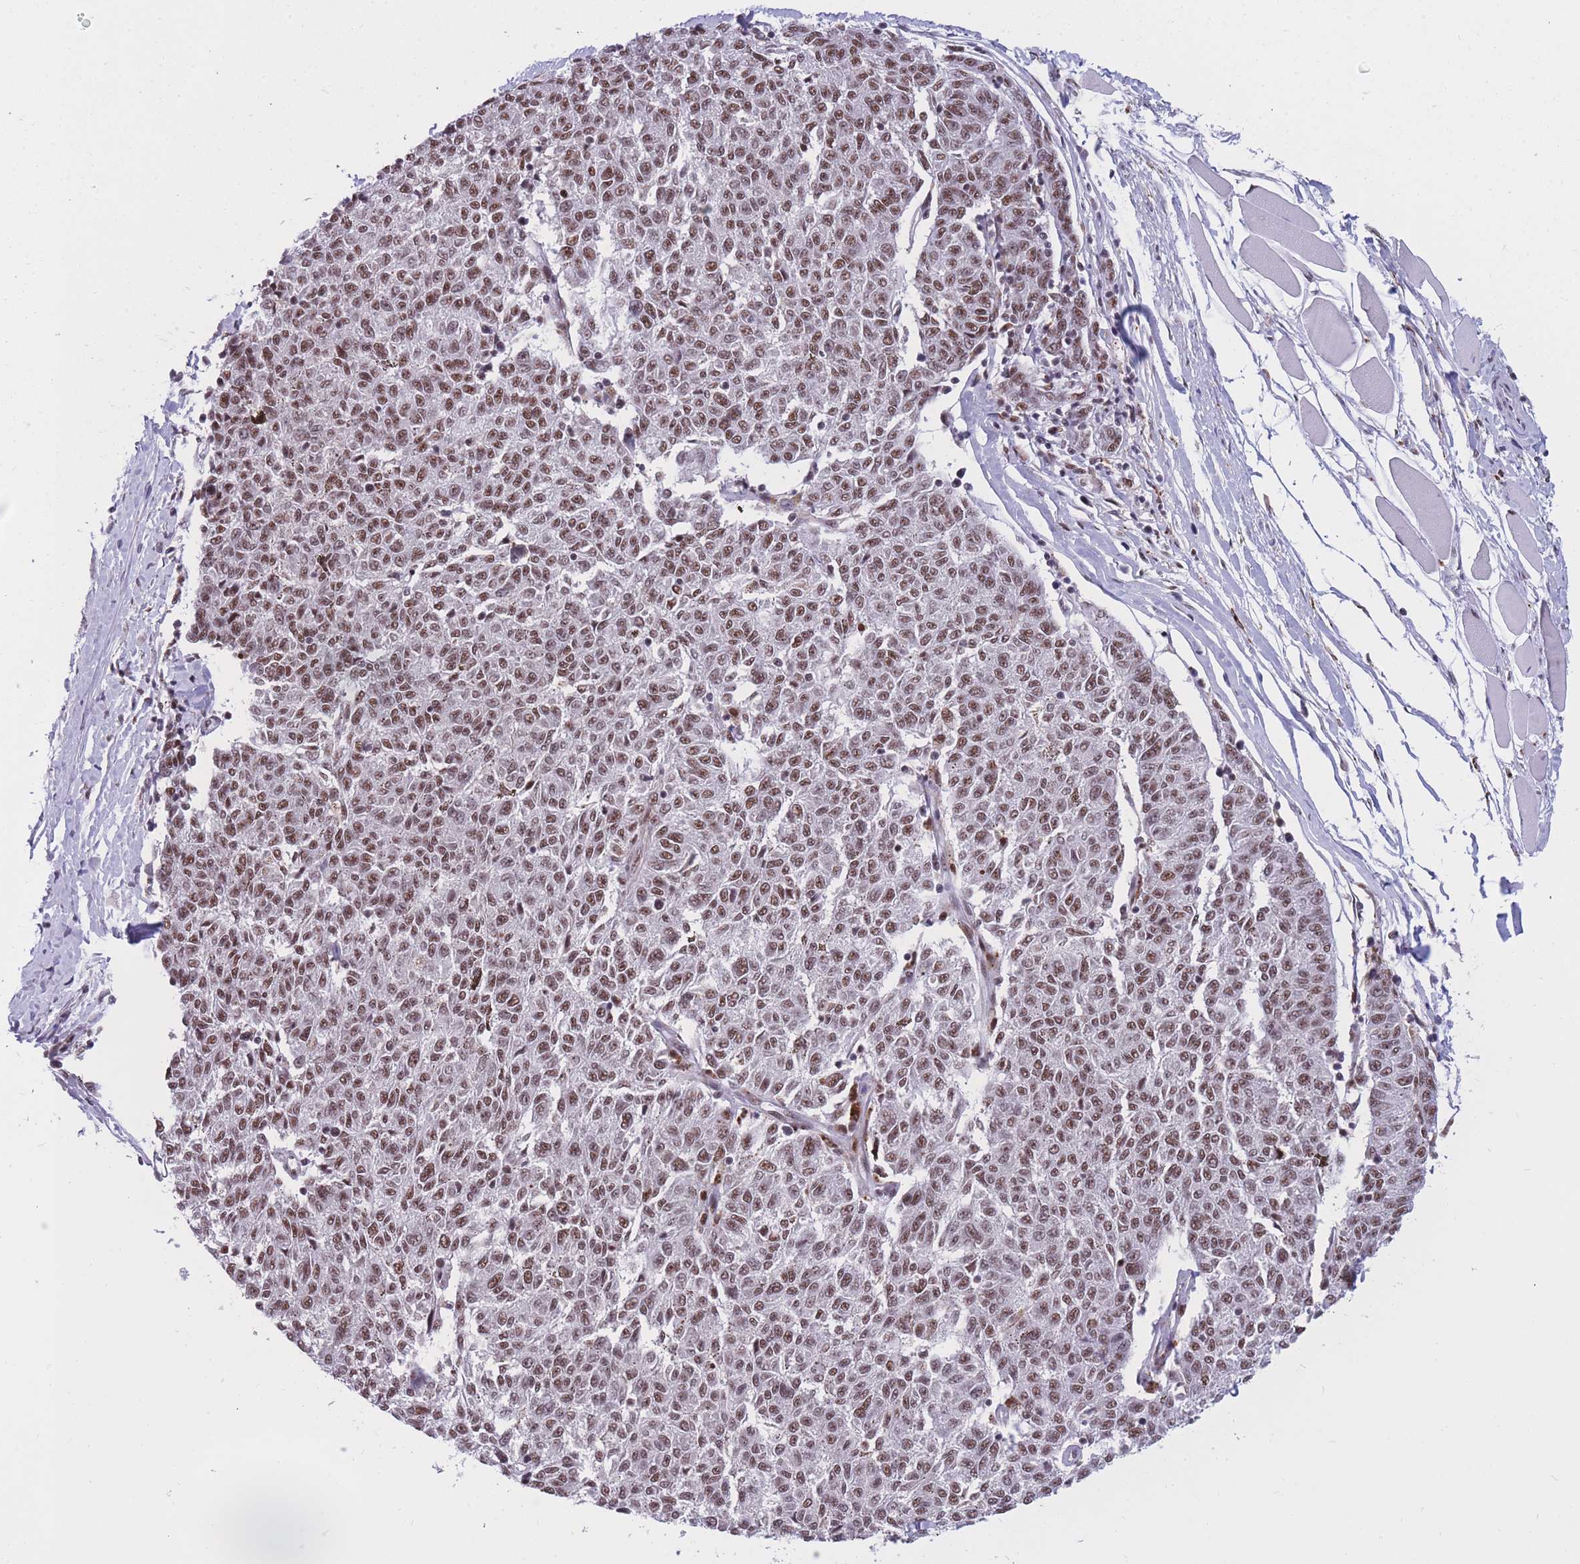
{"staining": {"intensity": "moderate", "quantity": ">75%", "location": "nuclear"}, "tissue": "melanoma", "cell_type": "Tumor cells", "image_type": "cancer", "snomed": [{"axis": "morphology", "description": "Malignant melanoma, NOS"}, {"axis": "topography", "description": "Skin"}], "caption": "Protein expression analysis of human melanoma reveals moderate nuclear positivity in approximately >75% of tumor cells.", "gene": "PRPF19", "patient": {"sex": "female", "age": 72}}